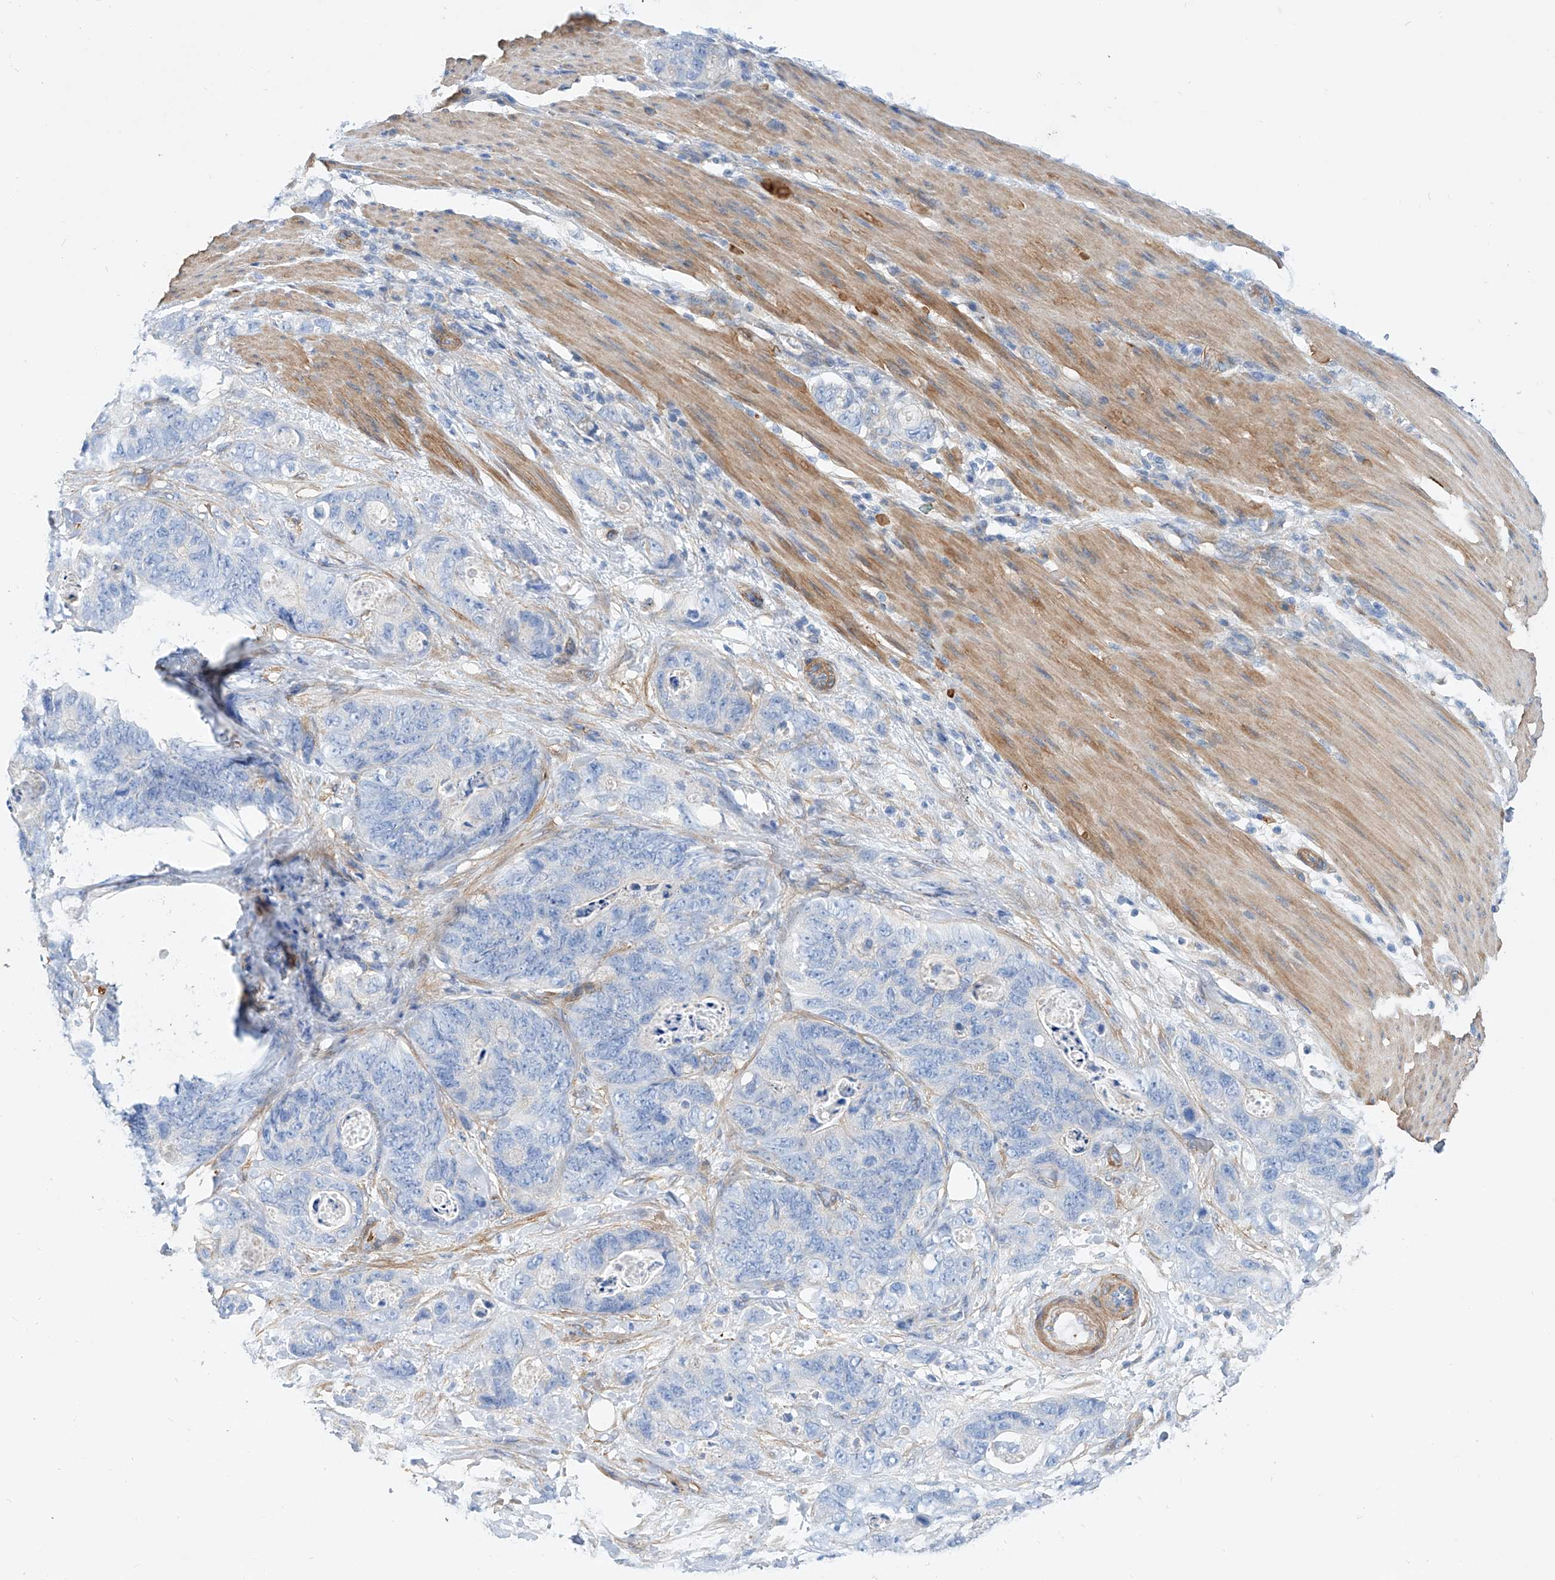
{"staining": {"intensity": "negative", "quantity": "none", "location": "none"}, "tissue": "stomach cancer", "cell_type": "Tumor cells", "image_type": "cancer", "snomed": [{"axis": "morphology", "description": "Normal tissue, NOS"}, {"axis": "morphology", "description": "Adenocarcinoma, NOS"}, {"axis": "topography", "description": "Stomach"}], "caption": "IHC photomicrograph of human stomach cancer stained for a protein (brown), which shows no staining in tumor cells.", "gene": "TAS2R60", "patient": {"sex": "female", "age": 89}}